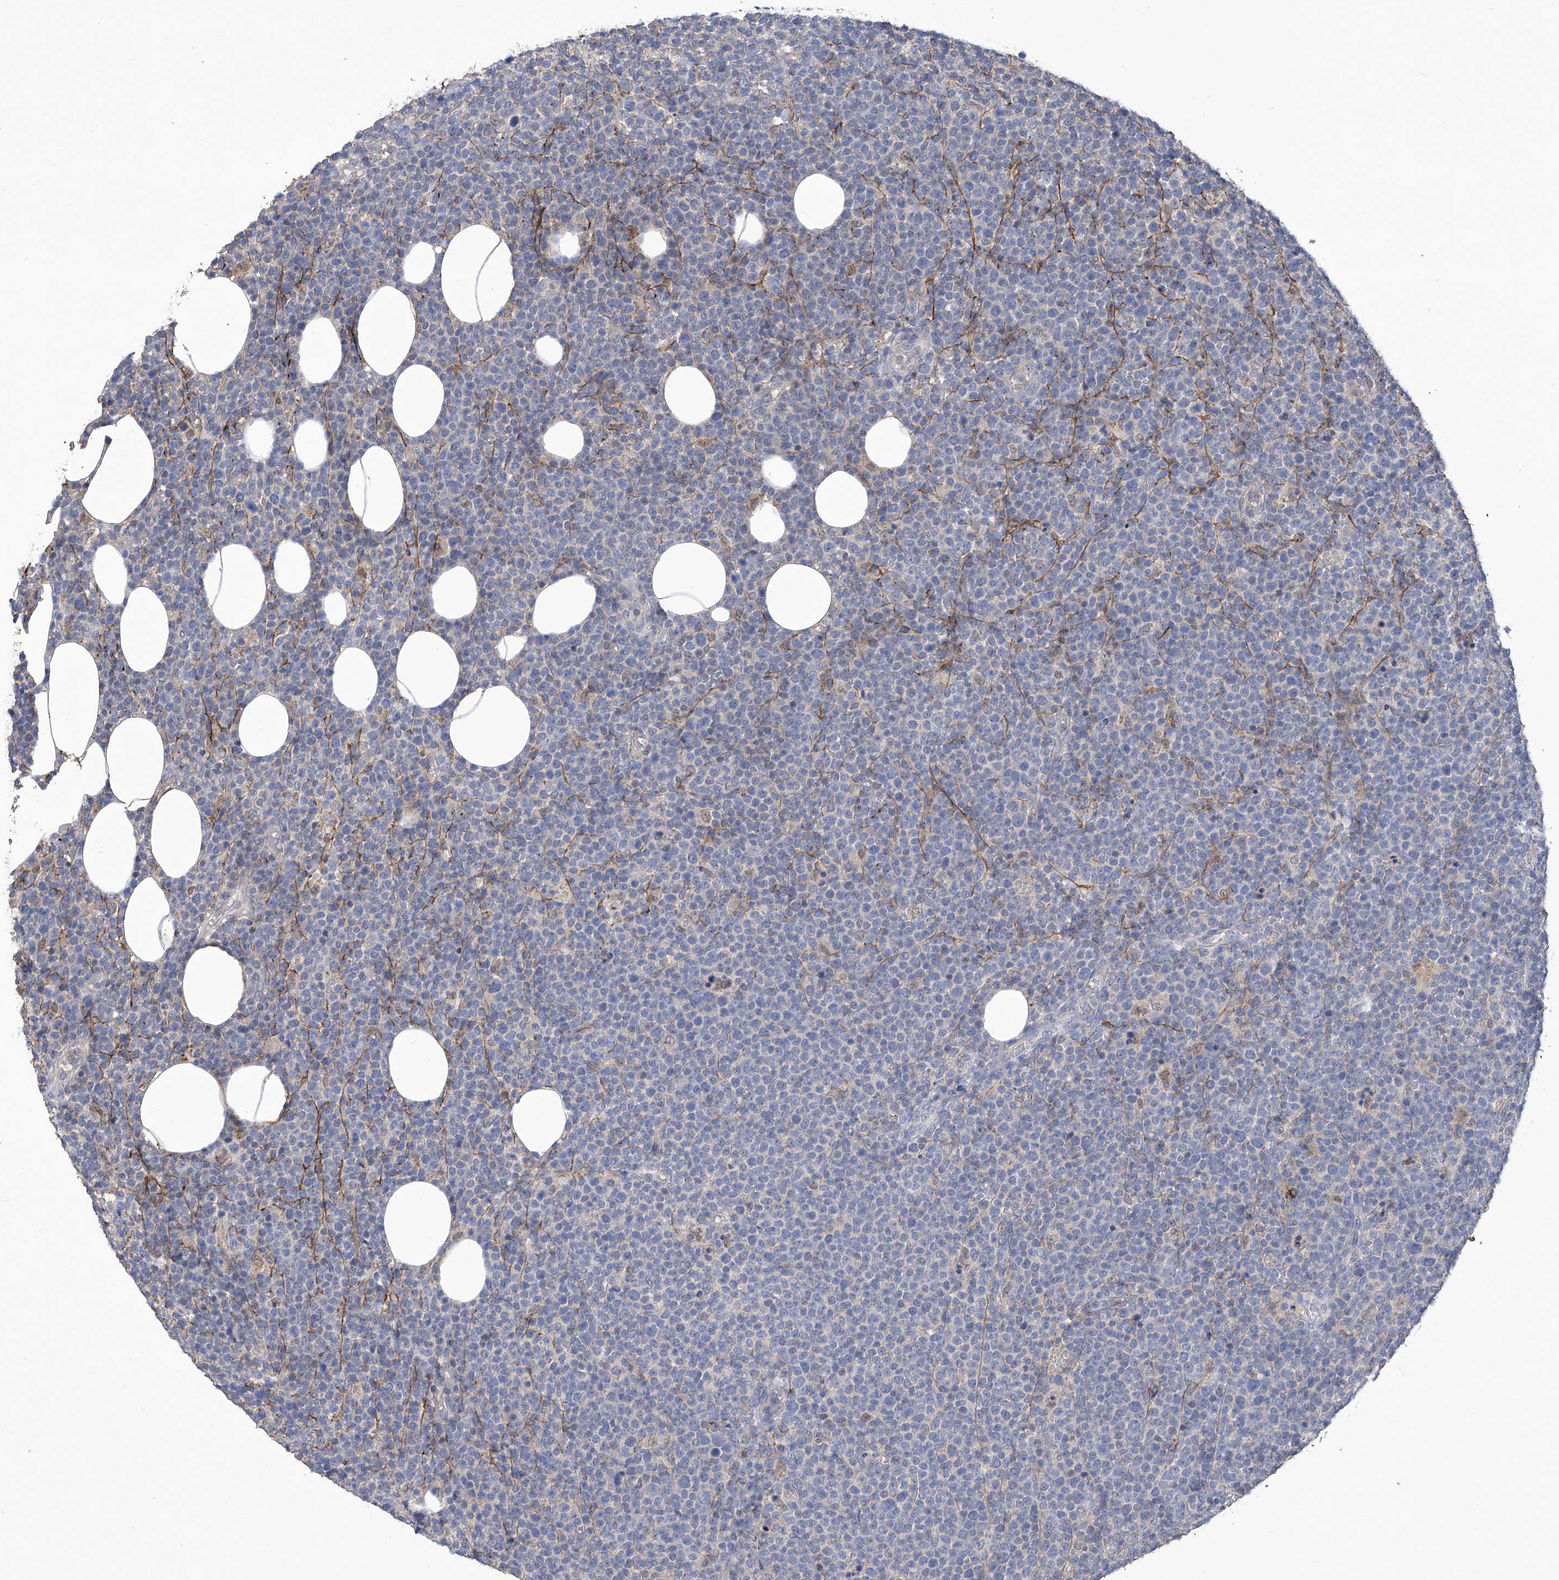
{"staining": {"intensity": "negative", "quantity": "none", "location": "none"}, "tissue": "lymphoma", "cell_type": "Tumor cells", "image_type": "cancer", "snomed": [{"axis": "morphology", "description": "Malignant lymphoma, non-Hodgkin's type, High grade"}, {"axis": "topography", "description": "Lymph node"}], "caption": "An image of malignant lymphoma, non-Hodgkin's type (high-grade) stained for a protein demonstrates no brown staining in tumor cells. (Stains: DAB (3,3'-diaminobenzidine) immunohistochemistry with hematoxylin counter stain, Microscopy: brightfield microscopy at high magnification).", "gene": "TXNIP", "patient": {"sex": "male", "age": 61}}